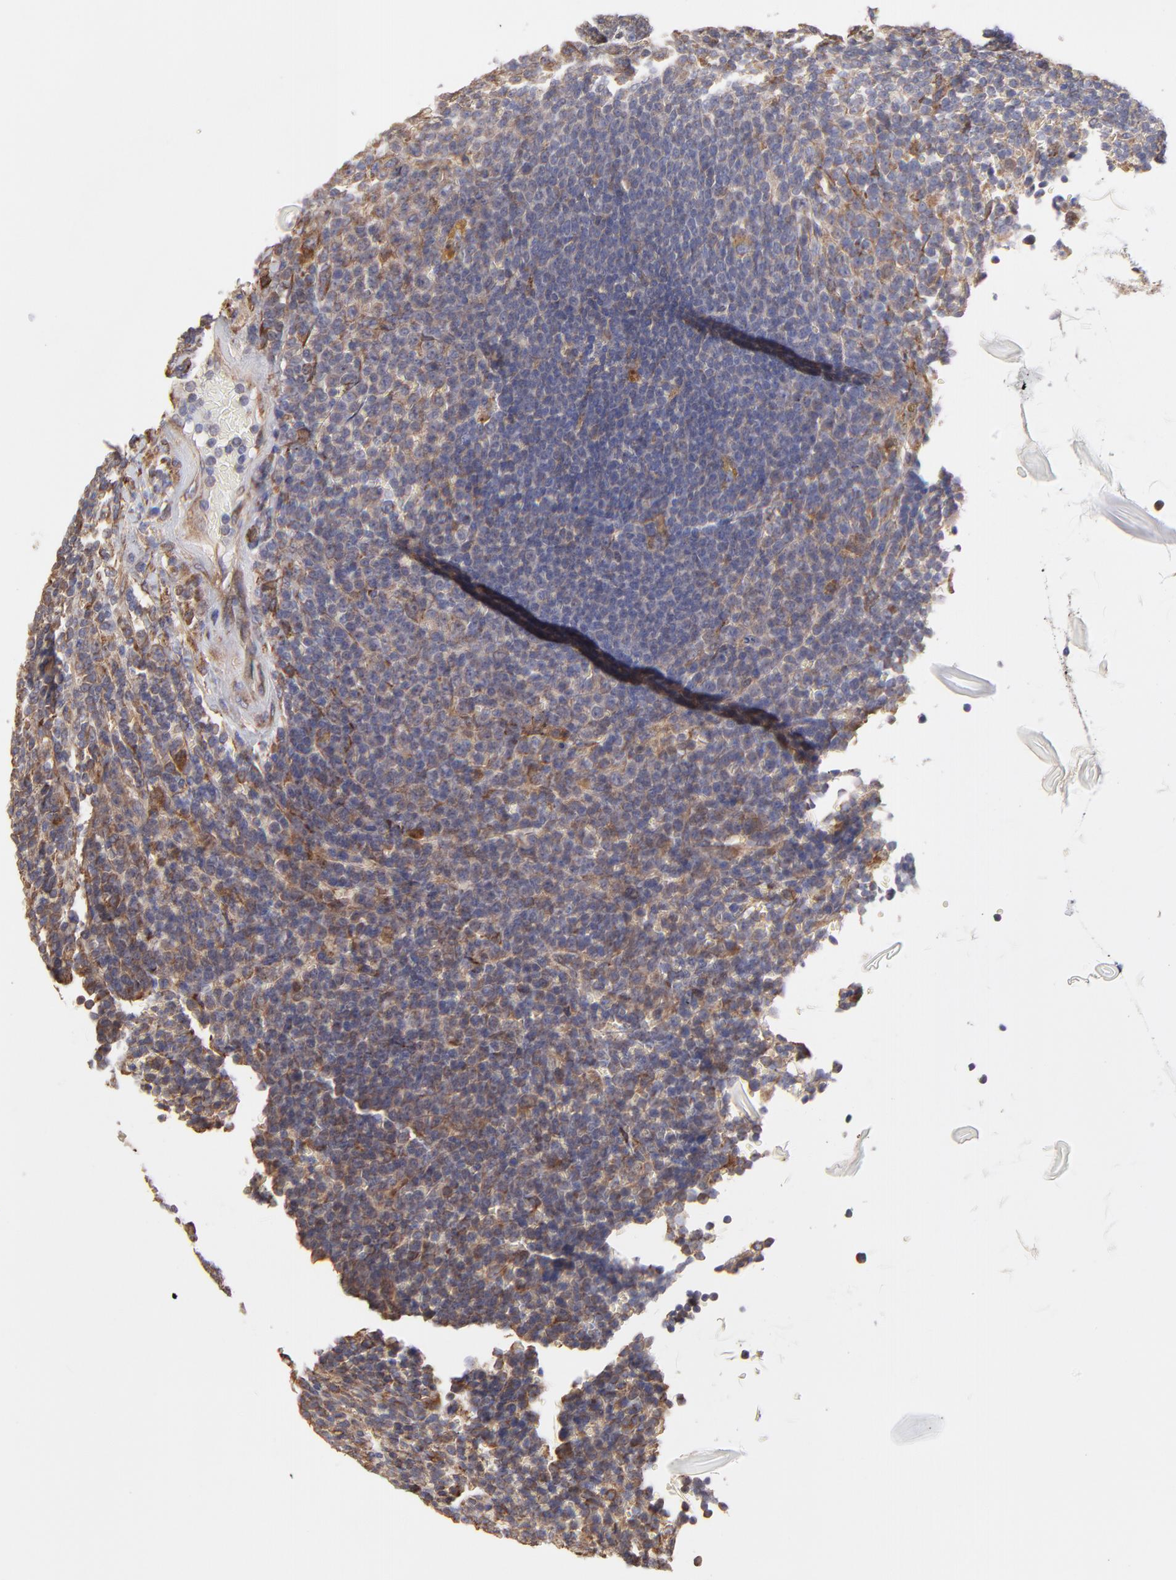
{"staining": {"intensity": "moderate", "quantity": ">75%", "location": "cytoplasmic/membranous"}, "tissue": "lymphoma", "cell_type": "Tumor cells", "image_type": "cancer", "snomed": [{"axis": "morphology", "description": "Malignant lymphoma, non-Hodgkin's type, Low grade"}, {"axis": "topography", "description": "Spleen"}], "caption": "IHC of low-grade malignant lymphoma, non-Hodgkin's type shows medium levels of moderate cytoplasmic/membranous expression in about >75% of tumor cells.", "gene": "PFKM", "patient": {"sex": "male", "age": 80}}